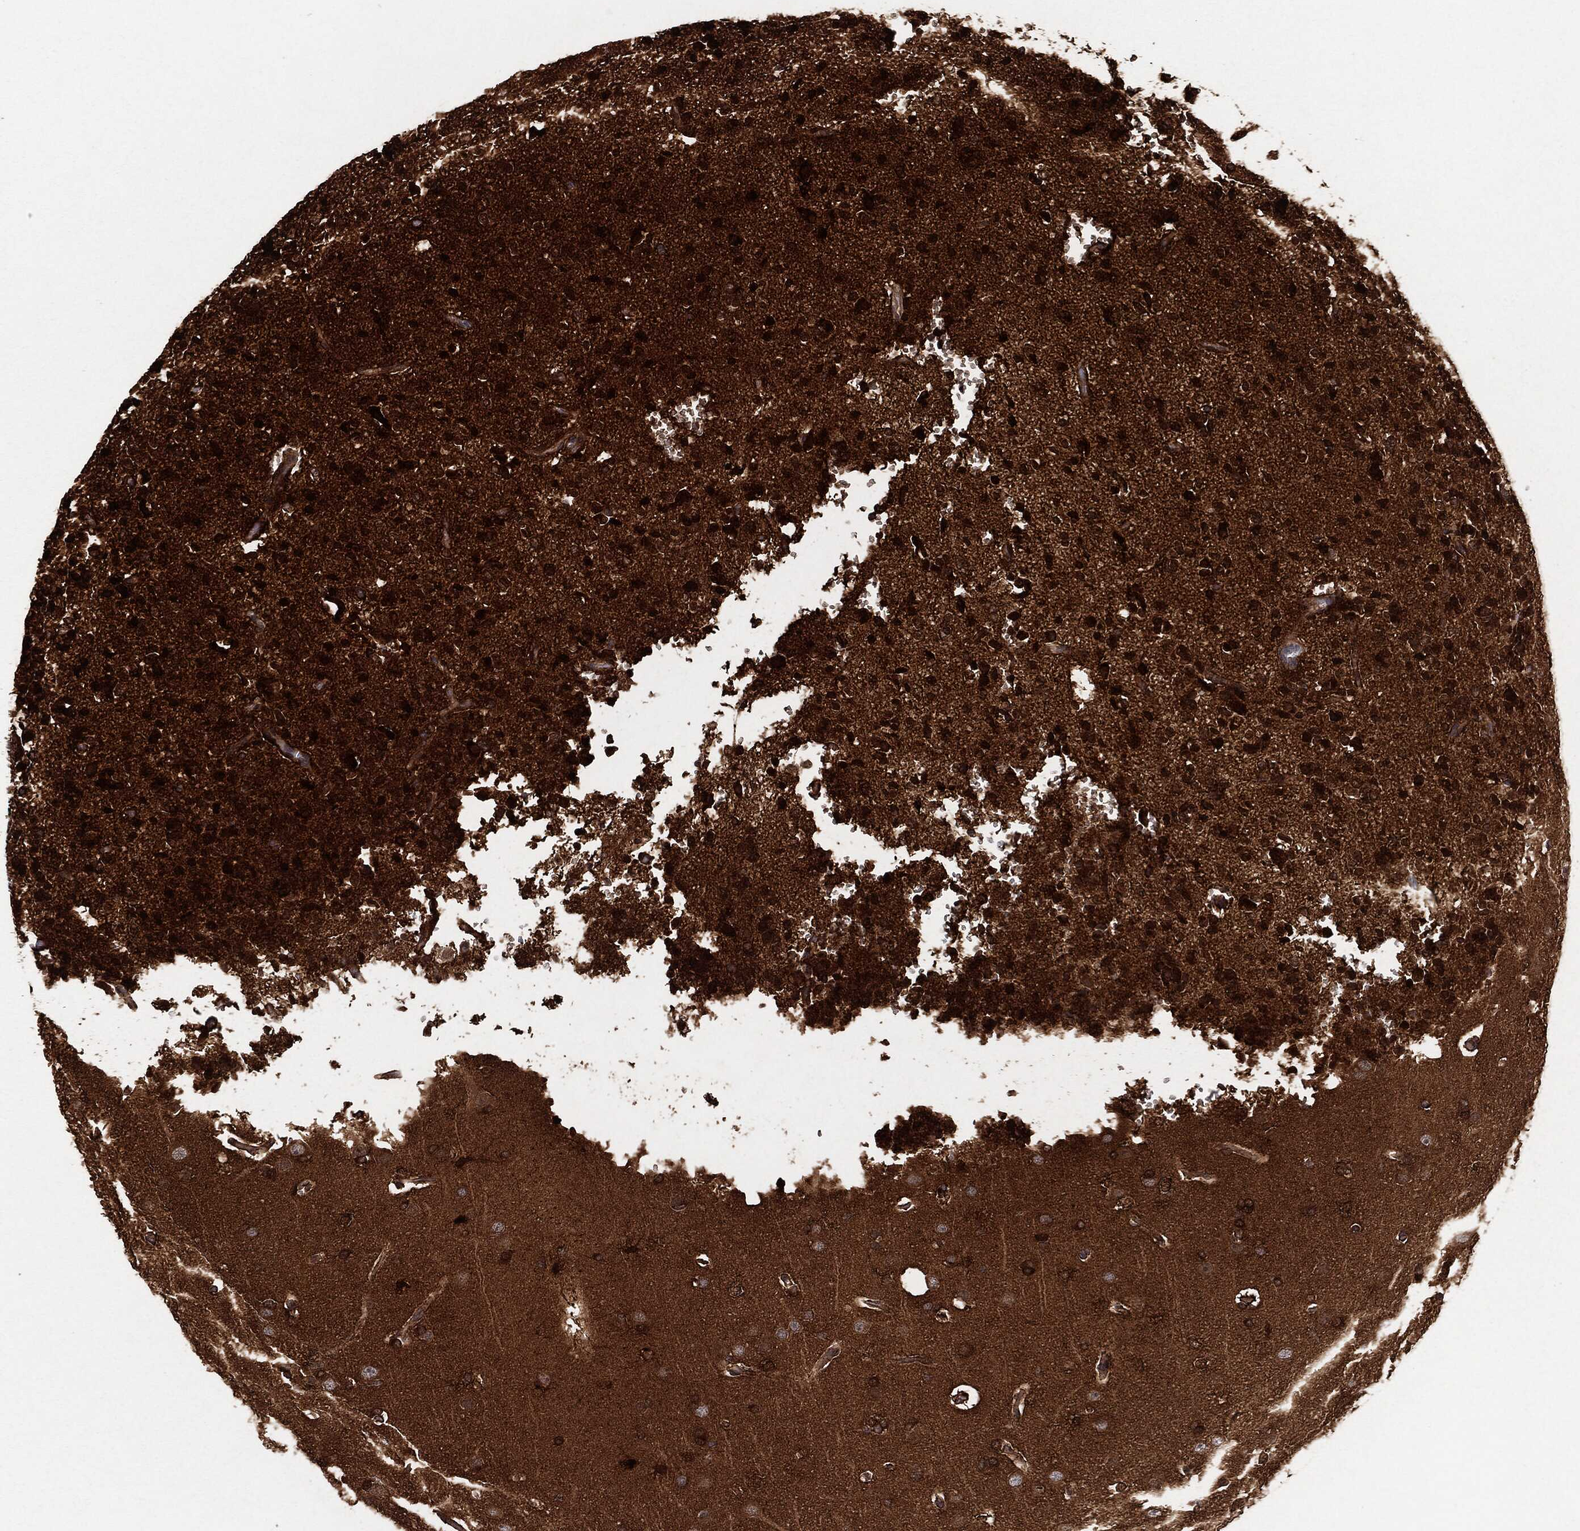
{"staining": {"intensity": "strong", "quantity": ">75%", "location": "cytoplasmic/membranous,nuclear"}, "tissue": "glioma", "cell_type": "Tumor cells", "image_type": "cancer", "snomed": [{"axis": "morphology", "description": "Glioma, malignant, Low grade"}, {"axis": "topography", "description": "Brain"}], "caption": "Strong cytoplasmic/membranous and nuclear staining is present in approximately >75% of tumor cells in malignant glioma (low-grade).", "gene": "BCAR1", "patient": {"sex": "male", "age": 41}}